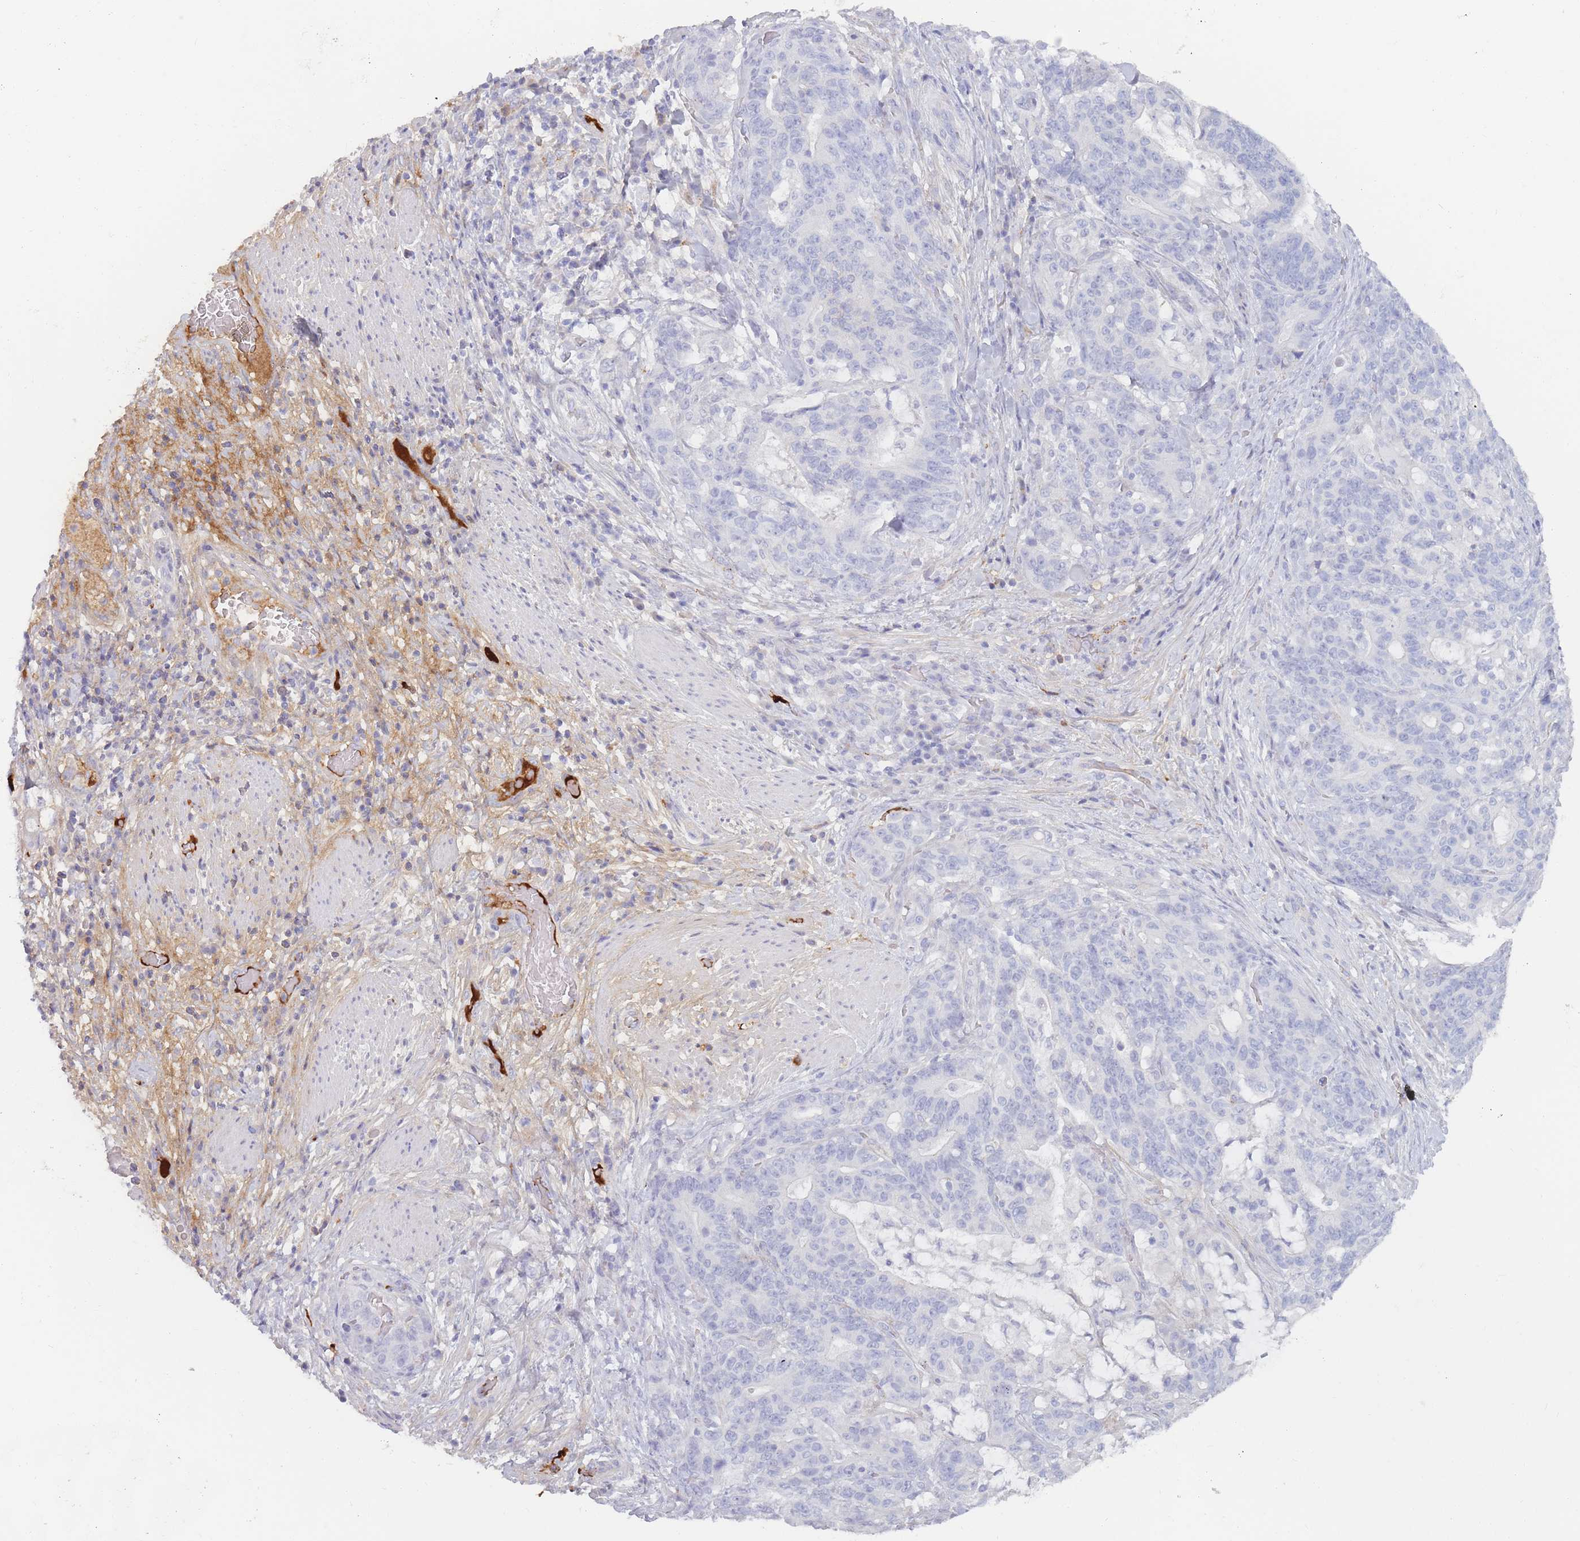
{"staining": {"intensity": "negative", "quantity": "none", "location": "none"}, "tissue": "stomach cancer", "cell_type": "Tumor cells", "image_type": "cancer", "snomed": [{"axis": "morphology", "description": "Normal tissue, NOS"}, {"axis": "morphology", "description": "Adenocarcinoma, NOS"}, {"axis": "topography", "description": "Stomach"}], "caption": "Immunohistochemistry (IHC) photomicrograph of stomach cancer (adenocarcinoma) stained for a protein (brown), which reveals no staining in tumor cells.", "gene": "PRG4", "patient": {"sex": "female", "age": 64}}